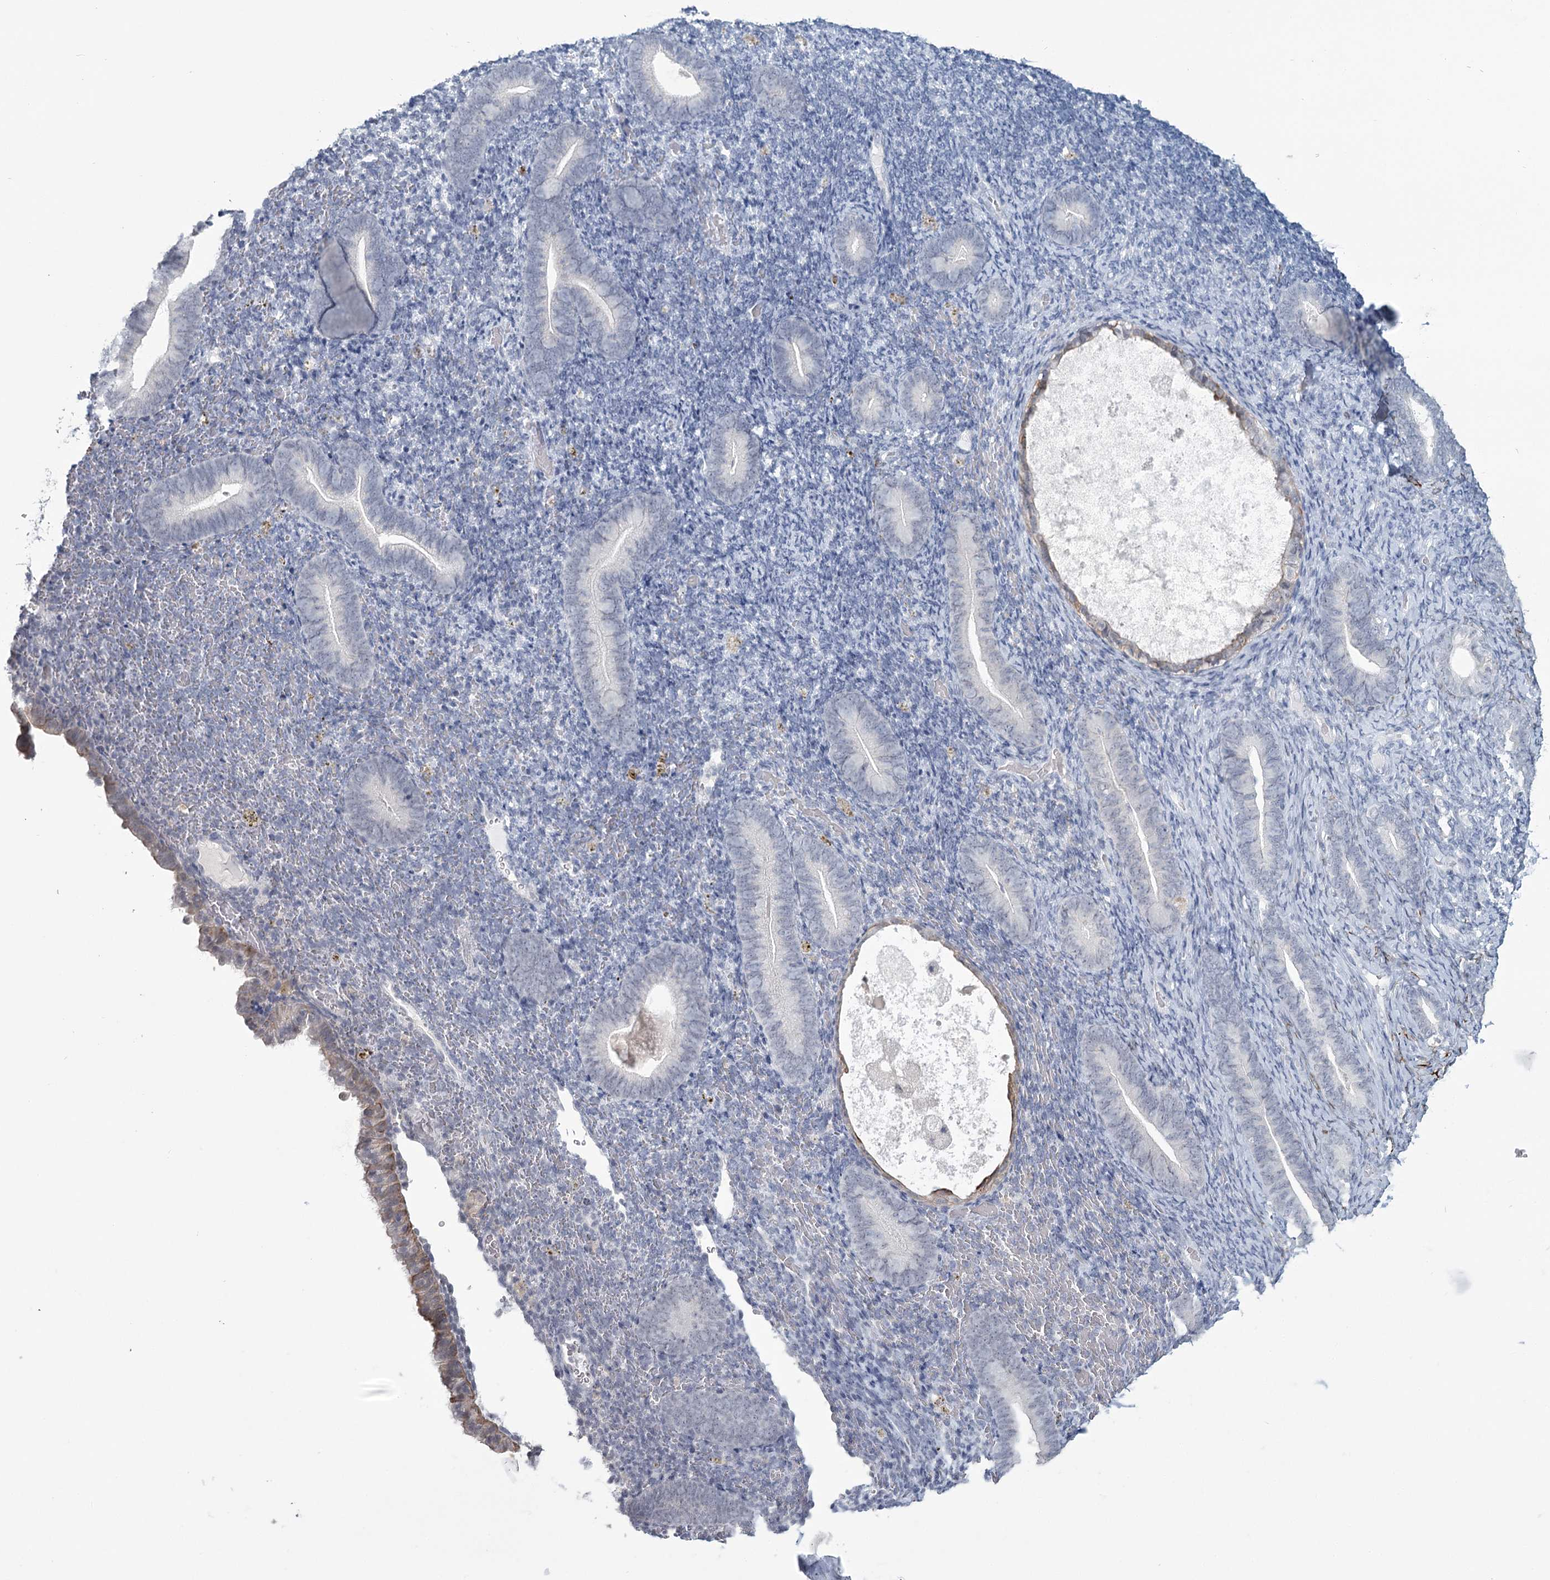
{"staining": {"intensity": "negative", "quantity": "none", "location": "none"}, "tissue": "endometrium", "cell_type": "Cells in endometrial stroma", "image_type": "normal", "snomed": [{"axis": "morphology", "description": "Normal tissue, NOS"}, {"axis": "topography", "description": "Endometrium"}], "caption": "Photomicrograph shows no protein staining in cells in endometrial stroma of benign endometrium. (Brightfield microscopy of DAB (3,3'-diaminobenzidine) IHC at high magnification).", "gene": "TMEM70", "patient": {"sex": "female", "age": 51}}